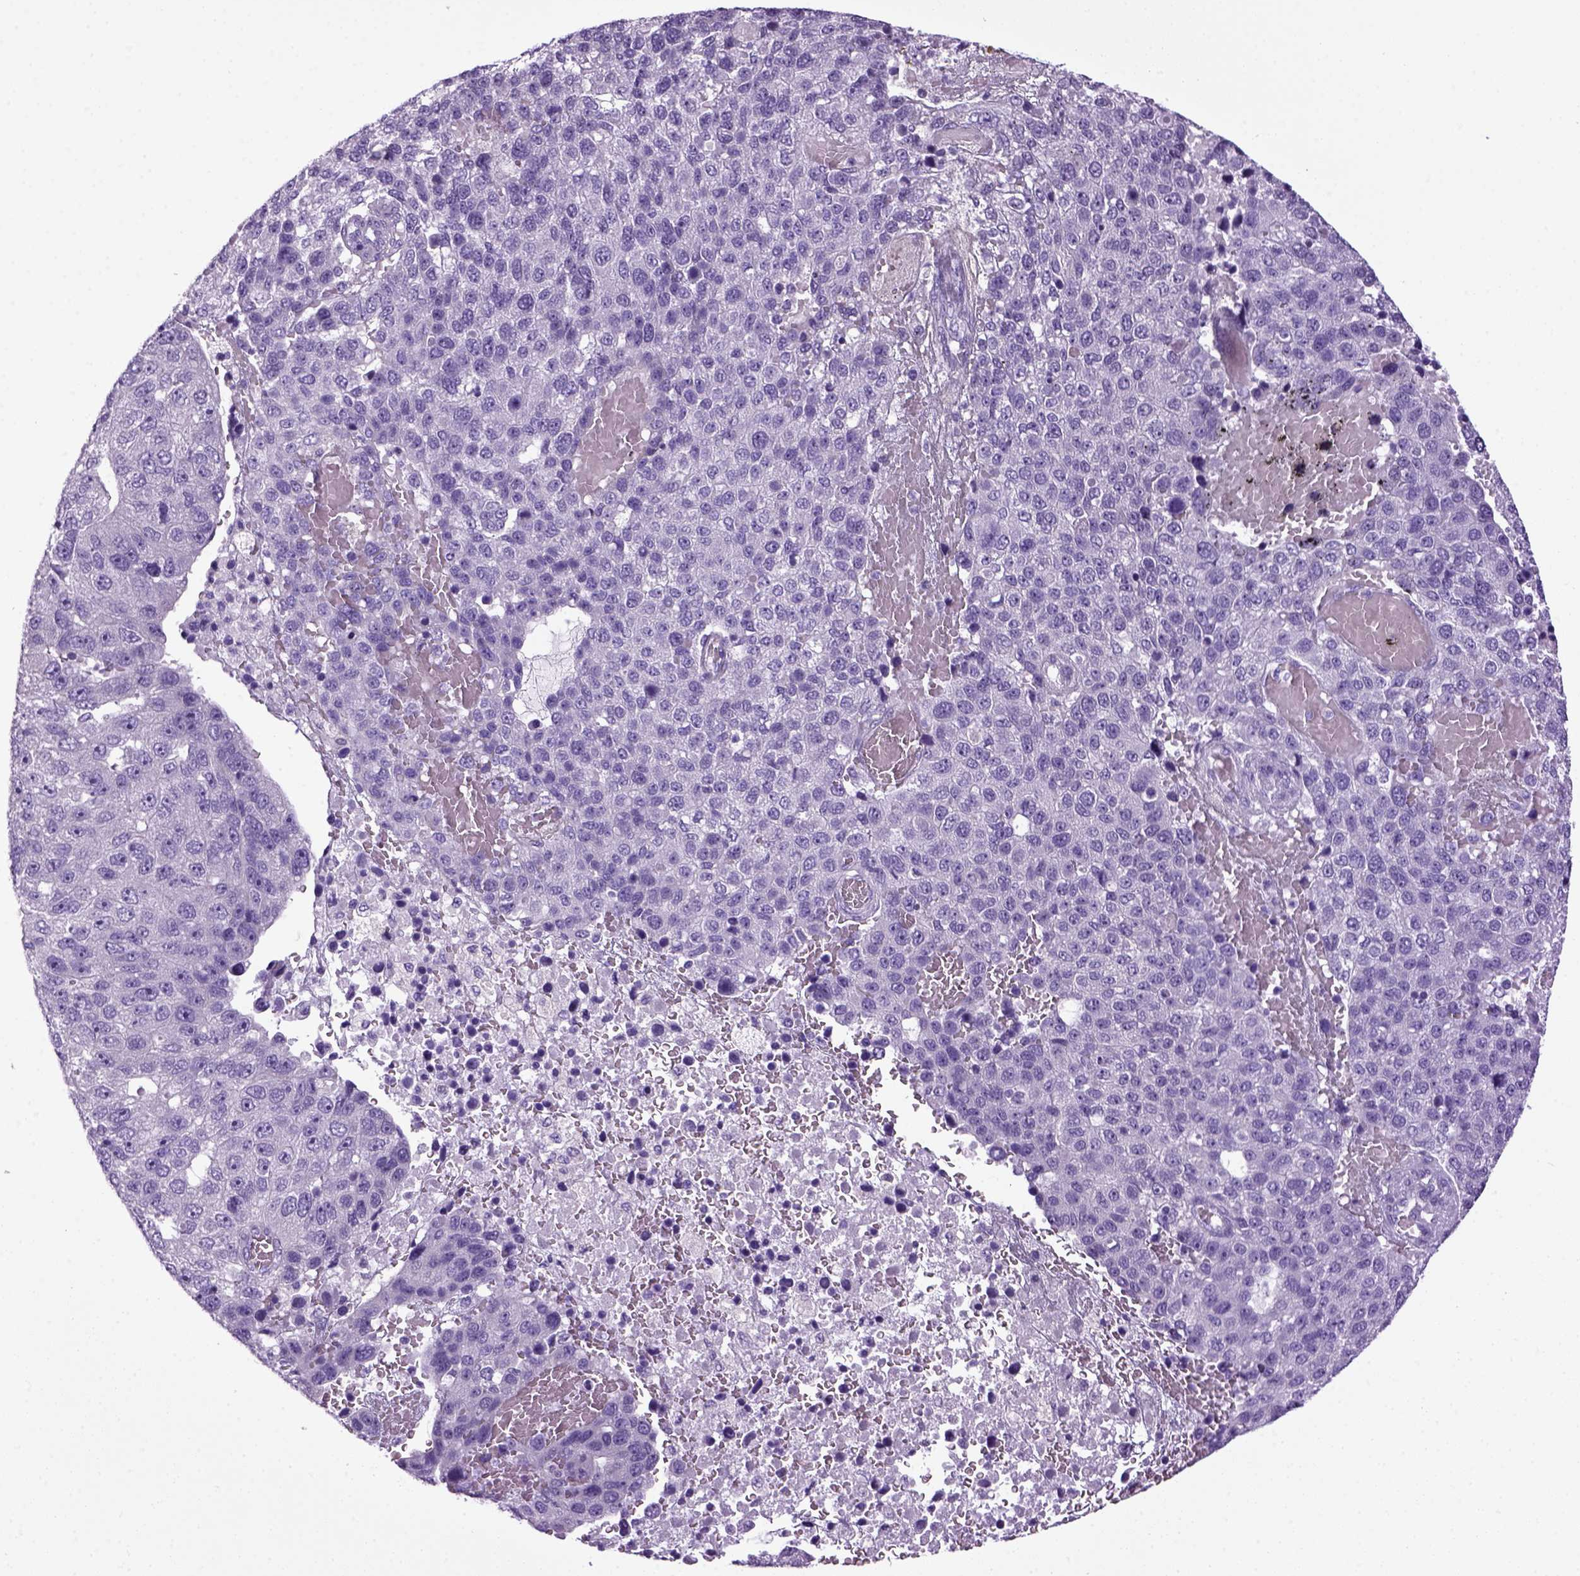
{"staining": {"intensity": "negative", "quantity": "none", "location": "none"}, "tissue": "pancreatic cancer", "cell_type": "Tumor cells", "image_type": "cancer", "snomed": [{"axis": "morphology", "description": "Adenocarcinoma, NOS"}, {"axis": "topography", "description": "Pancreas"}], "caption": "The photomicrograph reveals no significant expression in tumor cells of adenocarcinoma (pancreatic).", "gene": "HMCN2", "patient": {"sex": "female", "age": 61}}